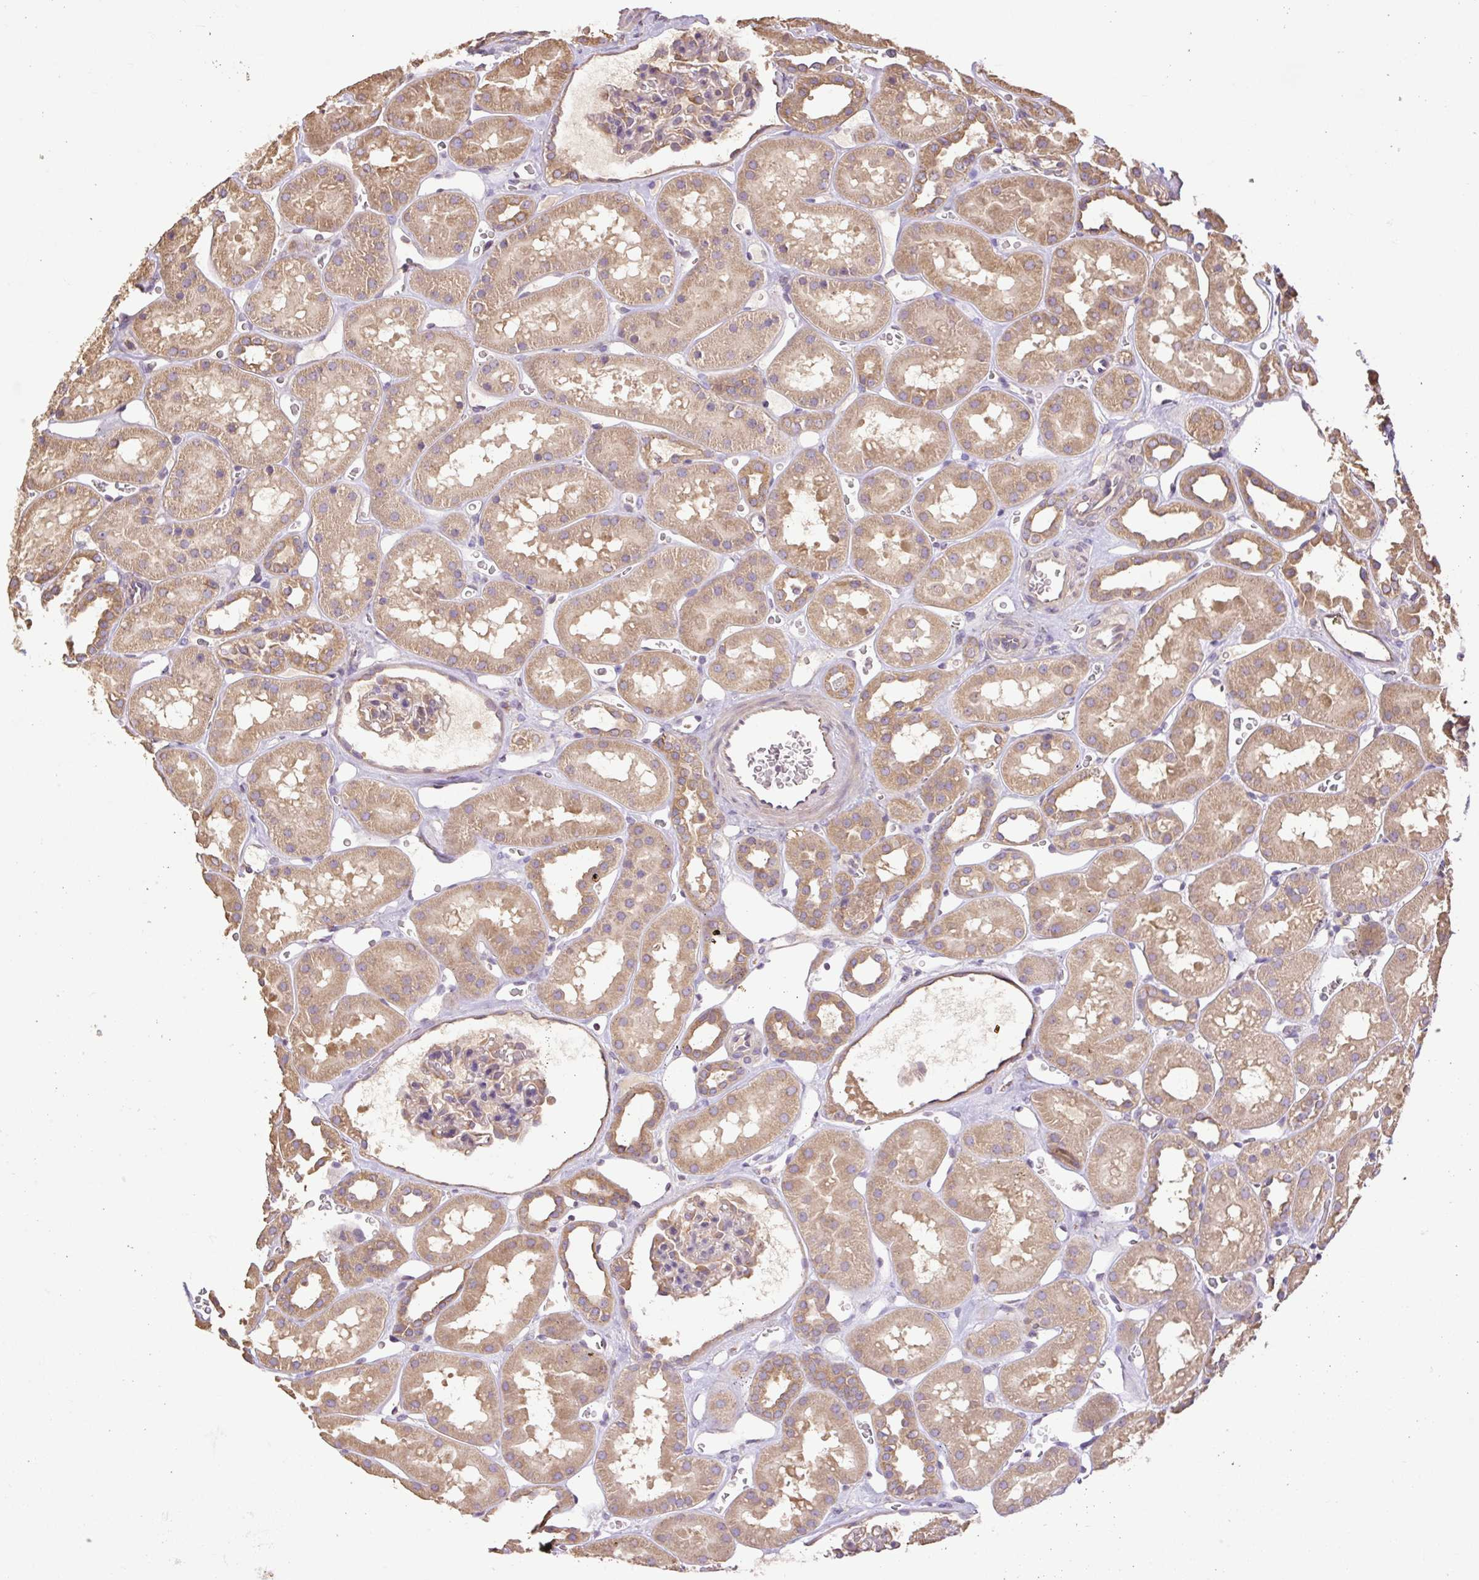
{"staining": {"intensity": "weak", "quantity": "25%-75%", "location": "cytoplasmic/membranous"}, "tissue": "kidney", "cell_type": "Cells in glomeruli", "image_type": "normal", "snomed": [{"axis": "morphology", "description": "Normal tissue, NOS"}, {"axis": "topography", "description": "Kidney"}], "caption": "Immunohistochemical staining of unremarkable kidney reveals weak cytoplasmic/membranous protein expression in approximately 25%-75% of cells in glomeruli.", "gene": "DESI1", "patient": {"sex": "female", "age": 41}}